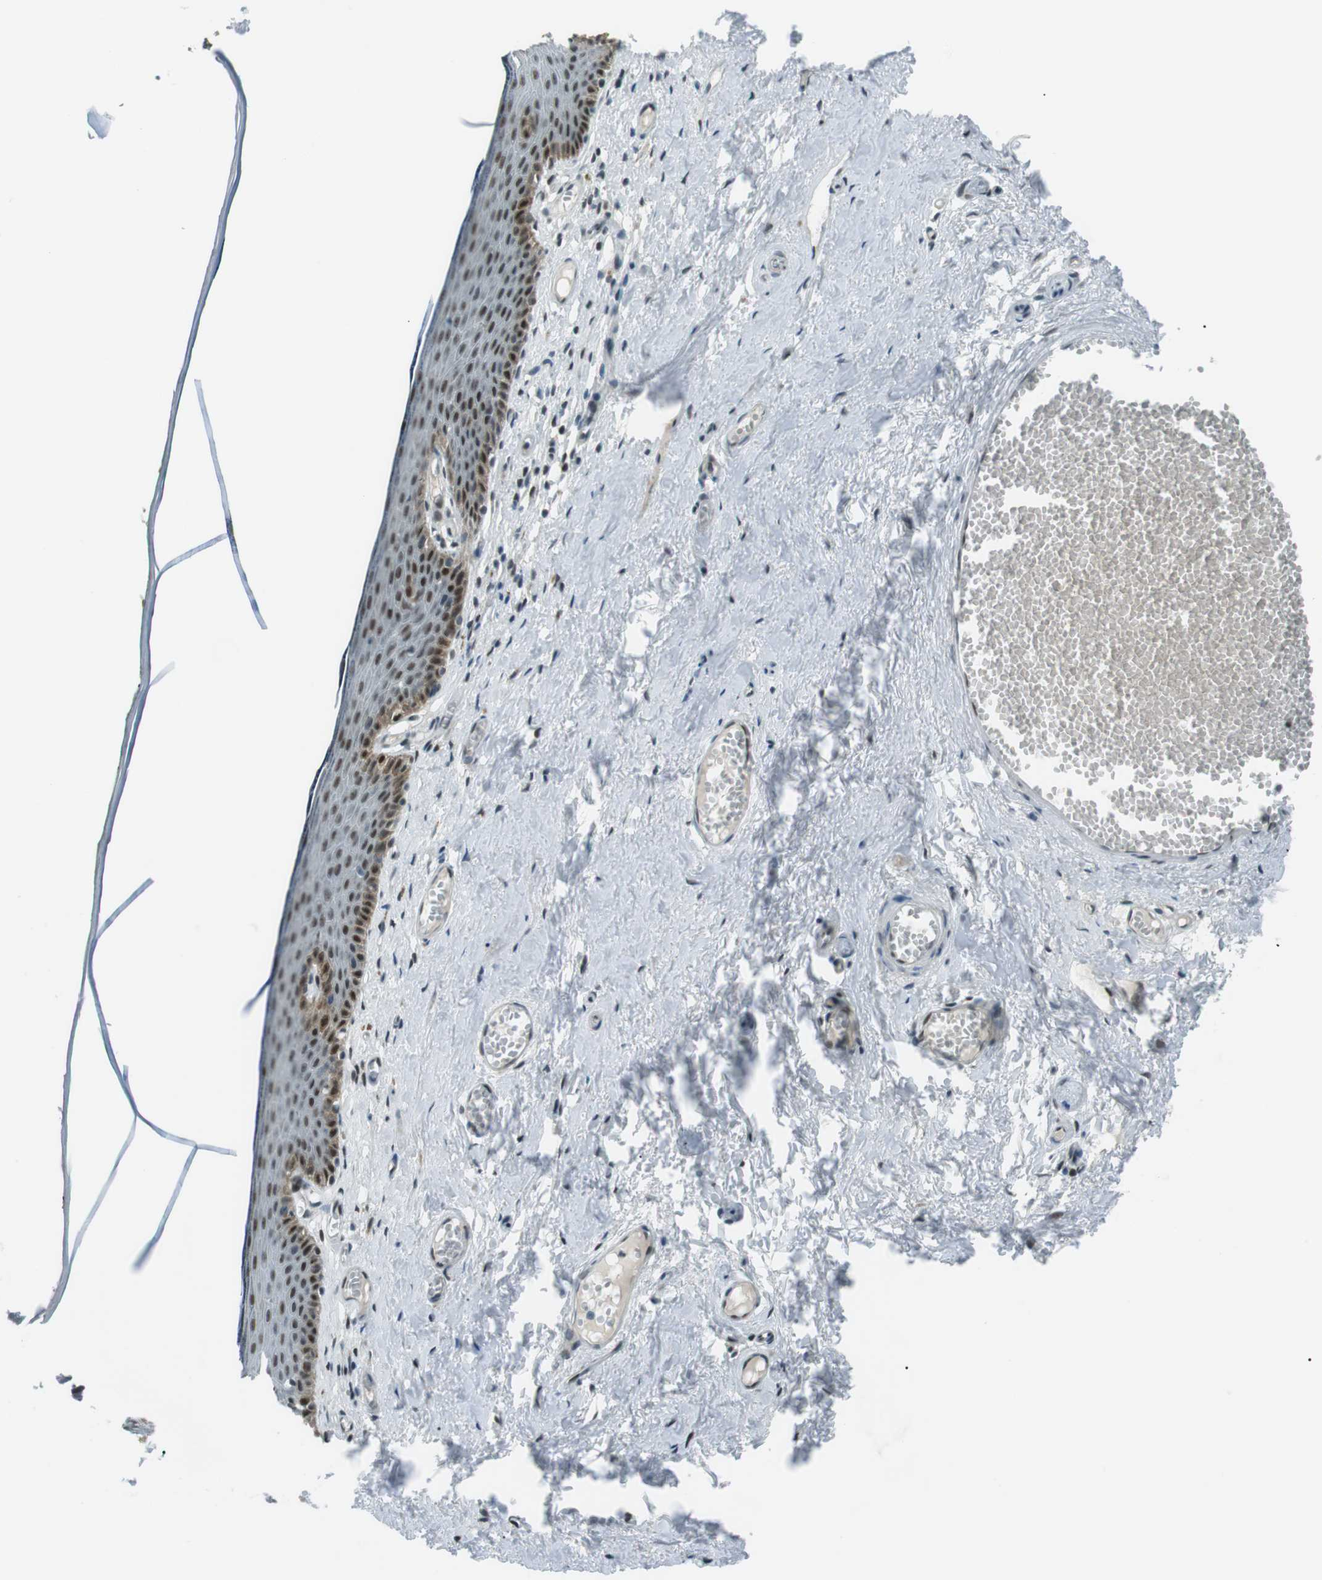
{"staining": {"intensity": "strong", "quantity": ">75%", "location": "nuclear"}, "tissue": "skin", "cell_type": "Epidermal cells", "image_type": "normal", "snomed": [{"axis": "morphology", "description": "Normal tissue, NOS"}, {"axis": "topography", "description": "Adipose tissue"}, {"axis": "topography", "description": "Vascular tissue"}, {"axis": "topography", "description": "Anal"}, {"axis": "topography", "description": "Peripheral nerve tissue"}], "caption": "Protein staining demonstrates strong nuclear positivity in approximately >75% of epidermal cells in normal skin.", "gene": "PJA1", "patient": {"sex": "female", "age": 54}}